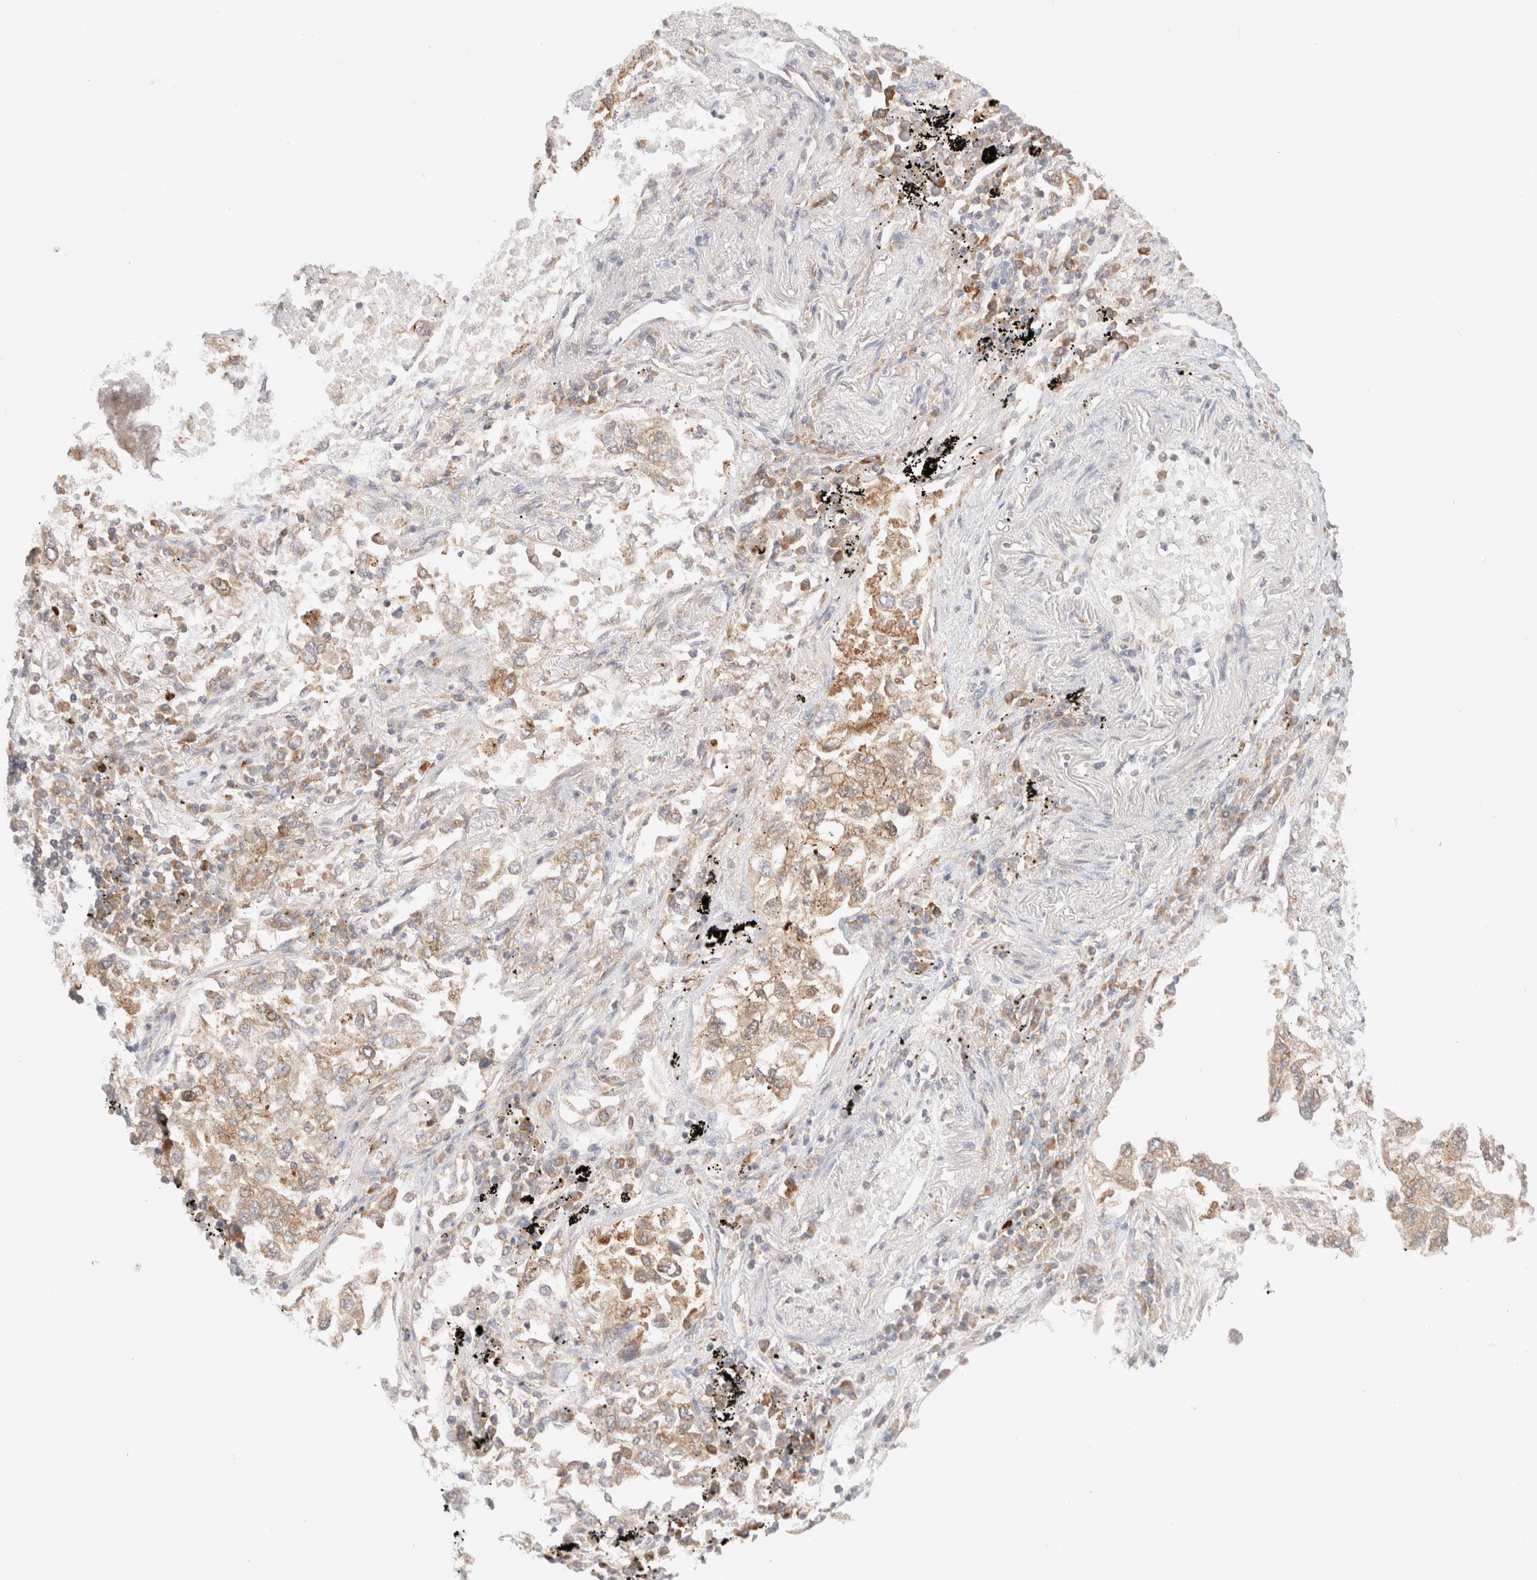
{"staining": {"intensity": "moderate", "quantity": ">75%", "location": "cytoplasmic/membranous"}, "tissue": "lung cancer", "cell_type": "Tumor cells", "image_type": "cancer", "snomed": [{"axis": "morphology", "description": "Inflammation, NOS"}, {"axis": "morphology", "description": "Adenocarcinoma, NOS"}, {"axis": "topography", "description": "Lung"}], "caption": "This micrograph demonstrates immunohistochemistry staining of human lung adenocarcinoma, with medium moderate cytoplasmic/membranous expression in approximately >75% of tumor cells.", "gene": "XKR4", "patient": {"sex": "male", "age": 63}}